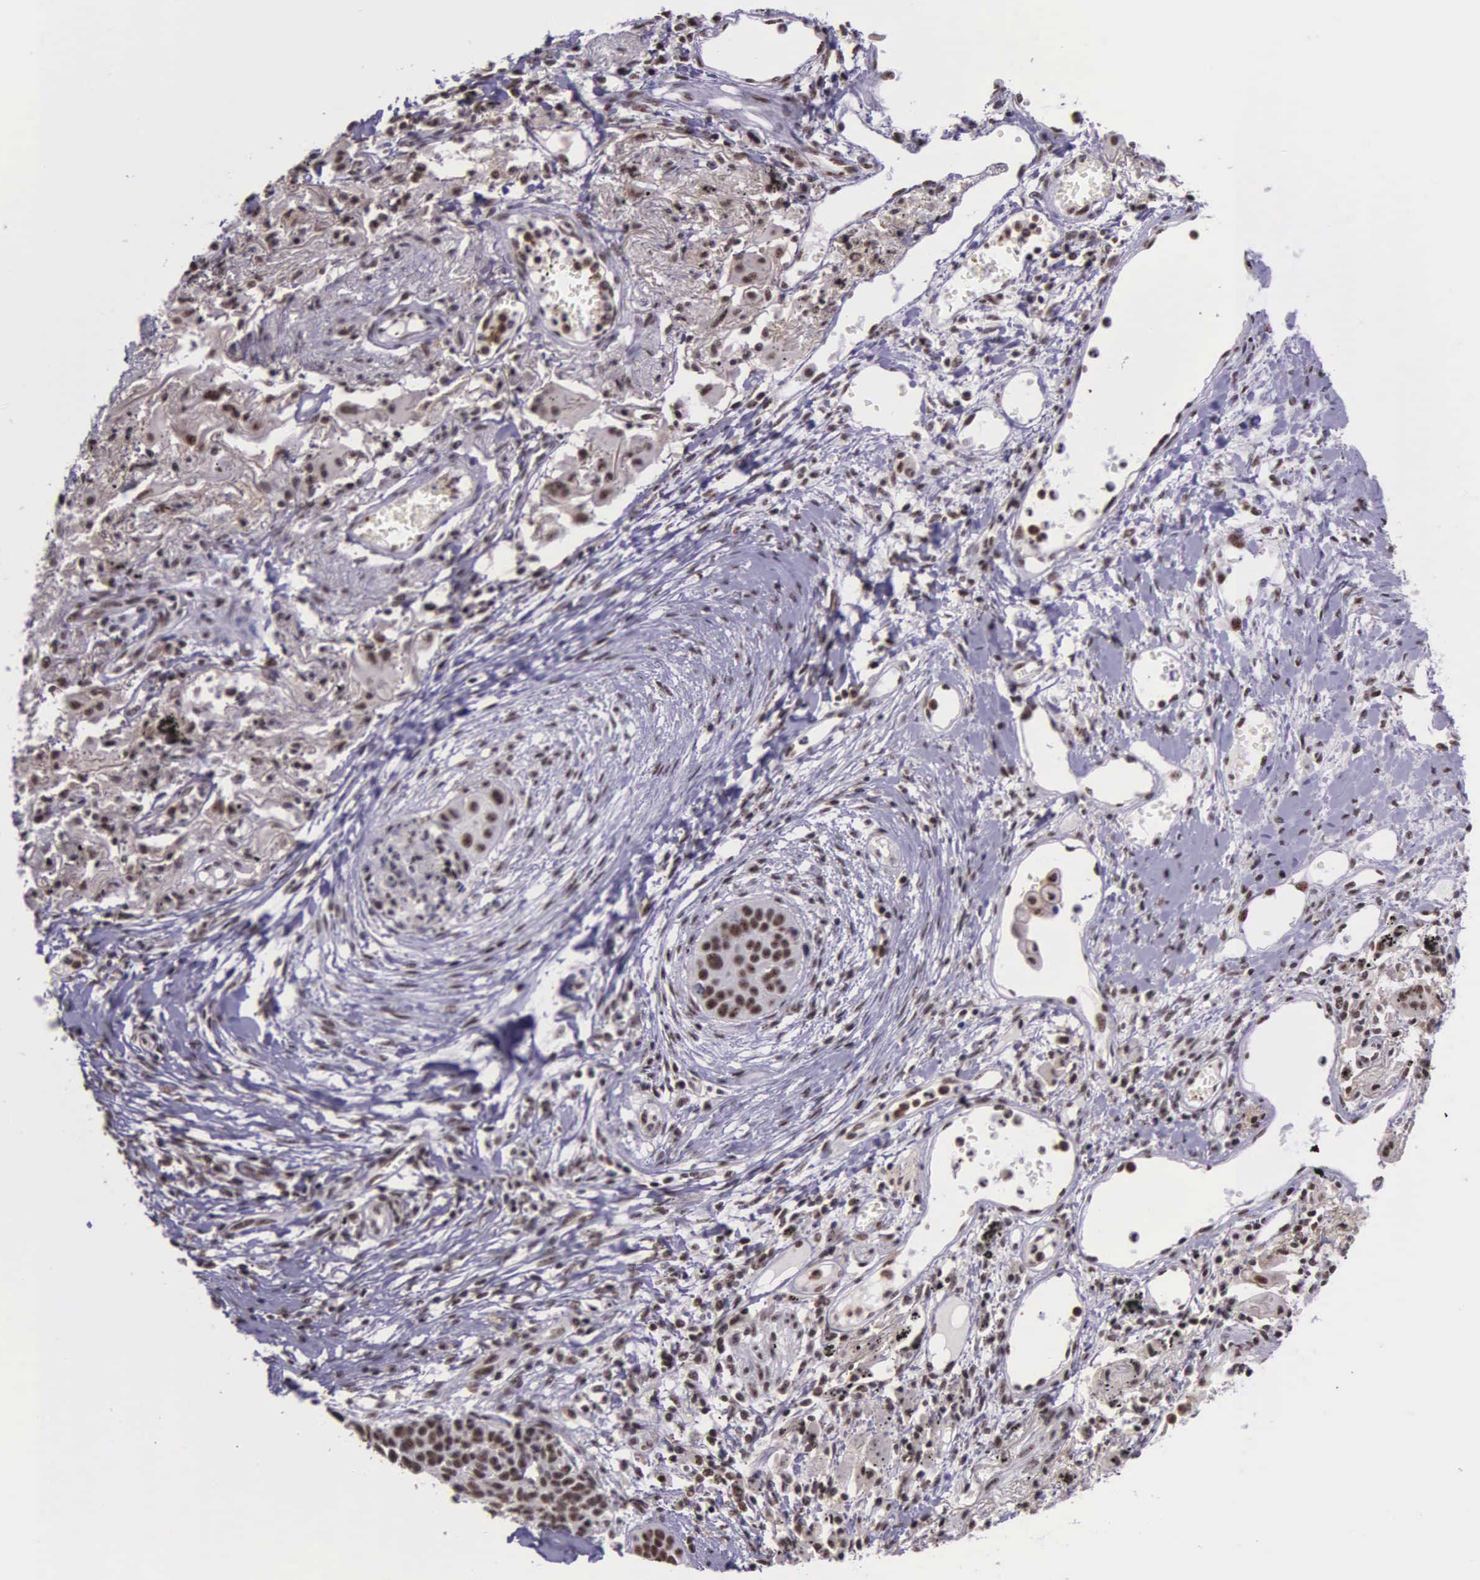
{"staining": {"intensity": "weak", "quantity": ">75%", "location": "nuclear"}, "tissue": "lung cancer", "cell_type": "Tumor cells", "image_type": "cancer", "snomed": [{"axis": "morphology", "description": "Squamous cell carcinoma, NOS"}, {"axis": "topography", "description": "Lung"}], "caption": "Immunohistochemistry (DAB) staining of squamous cell carcinoma (lung) displays weak nuclear protein staining in about >75% of tumor cells. The protein is shown in brown color, while the nuclei are stained blue.", "gene": "FAM47A", "patient": {"sex": "male", "age": 71}}